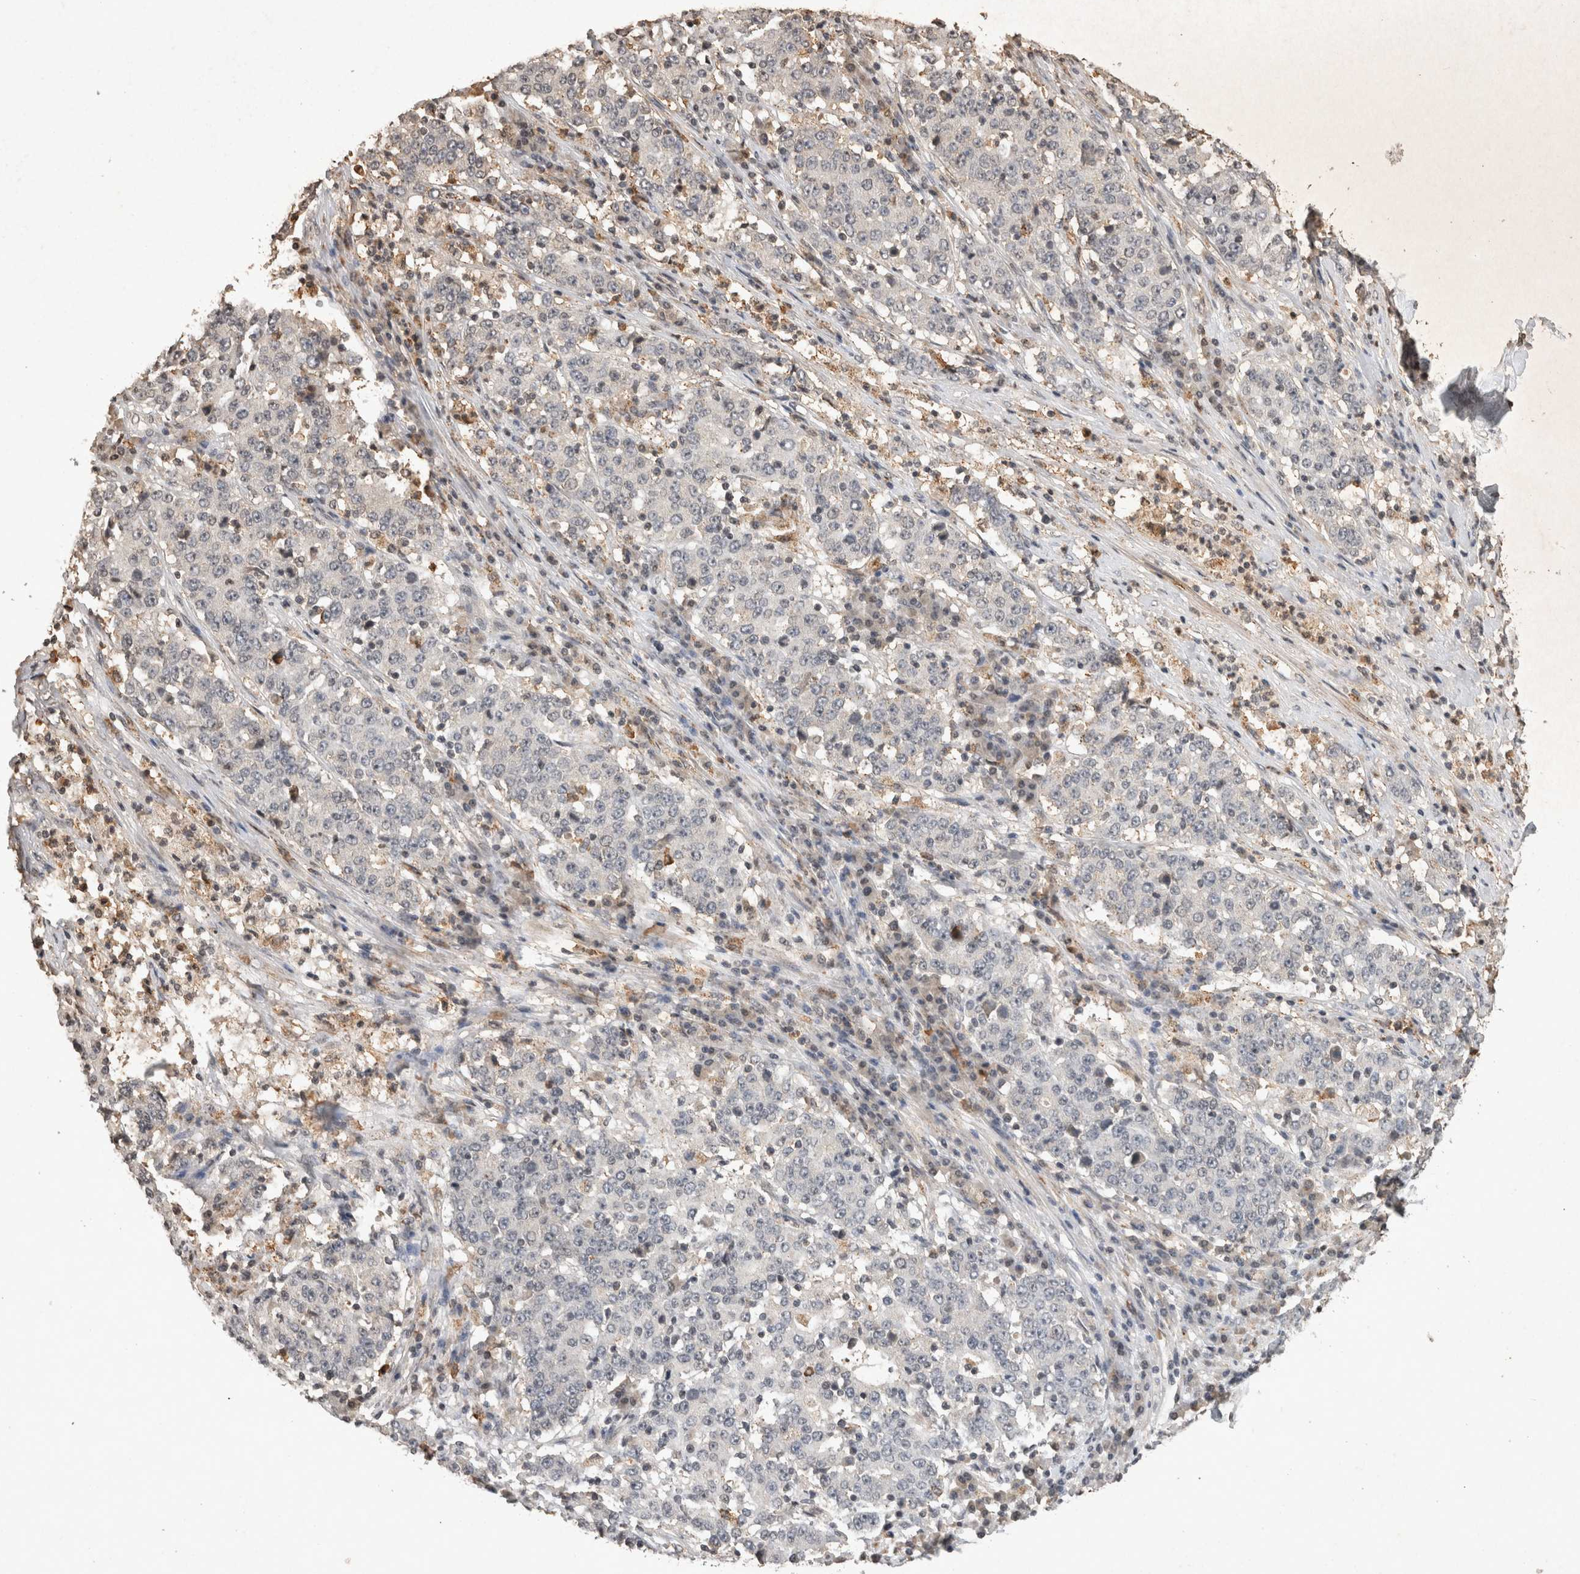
{"staining": {"intensity": "negative", "quantity": "none", "location": "none"}, "tissue": "stomach cancer", "cell_type": "Tumor cells", "image_type": "cancer", "snomed": [{"axis": "morphology", "description": "Adenocarcinoma, NOS"}, {"axis": "topography", "description": "Stomach"}], "caption": "Immunohistochemistry micrograph of stomach cancer (adenocarcinoma) stained for a protein (brown), which demonstrates no expression in tumor cells.", "gene": "HRK", "patient": {"sex": "male", "age": 59}}